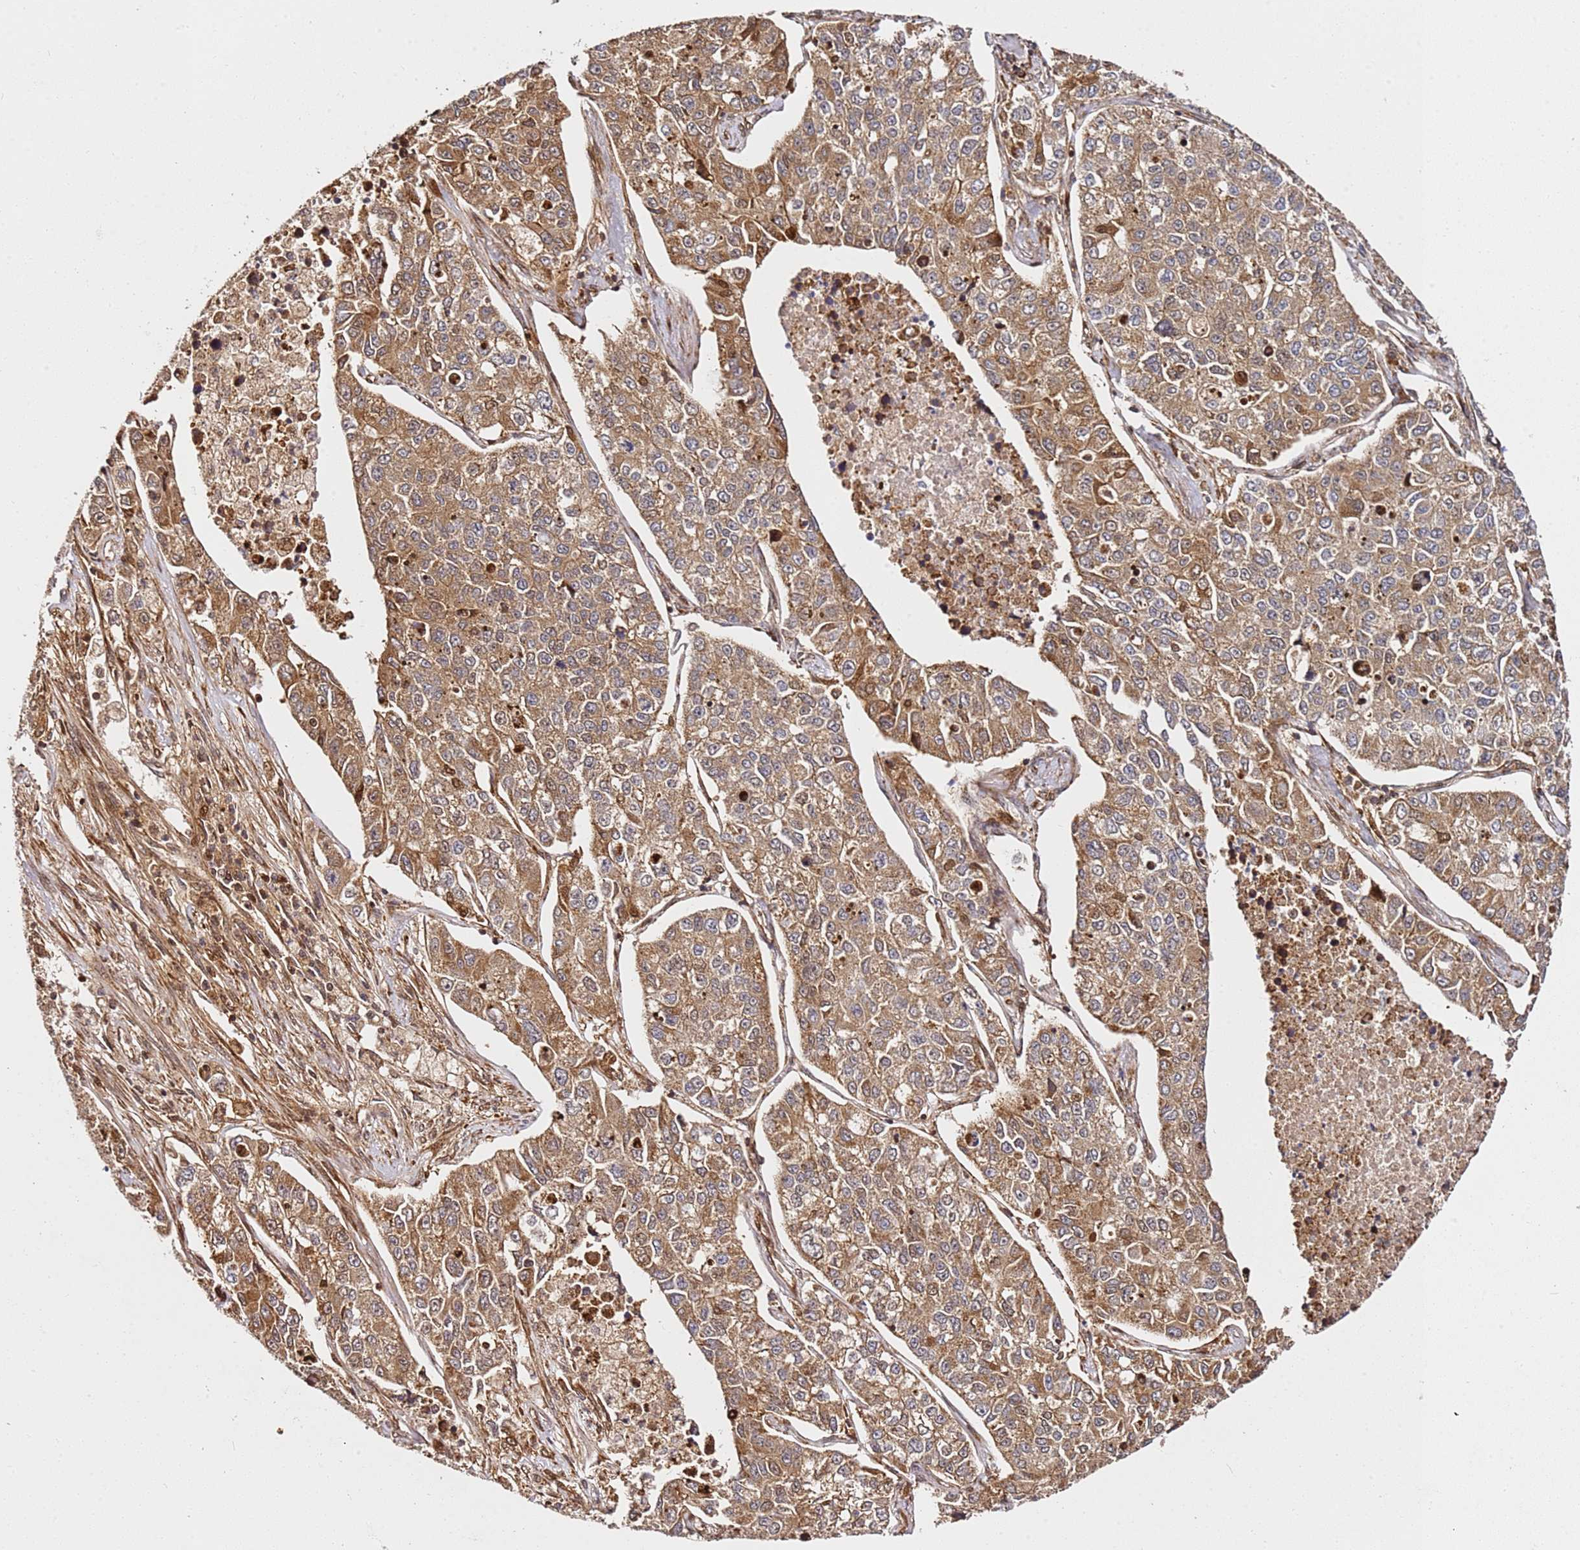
{"staining": {"intensity": "moderate", "quantity": ">75%", "location": "cytoplasmic/membranous"}, "tissue": "lung cancer", "cell_type": "Tumor cells", "image_type": "cancer", "snomed": [{"axis": "morphology", "description": "Adenocarcinoma, NOS"}, {"axis": "topography", "description": "Lung"}], "caption": "Immunohistochemical staining of human lung adenocarcinoma demonstrates medium levels of moderate cytoplasmic/membranous positivity in about >75% of tumor cells. (Stains: DAB in brown, nuclei in blue, Microscopy: brightfield microscopy at high magnification).", "gene": "SMOX", "patient": {"sex": "male", "age": 49}}